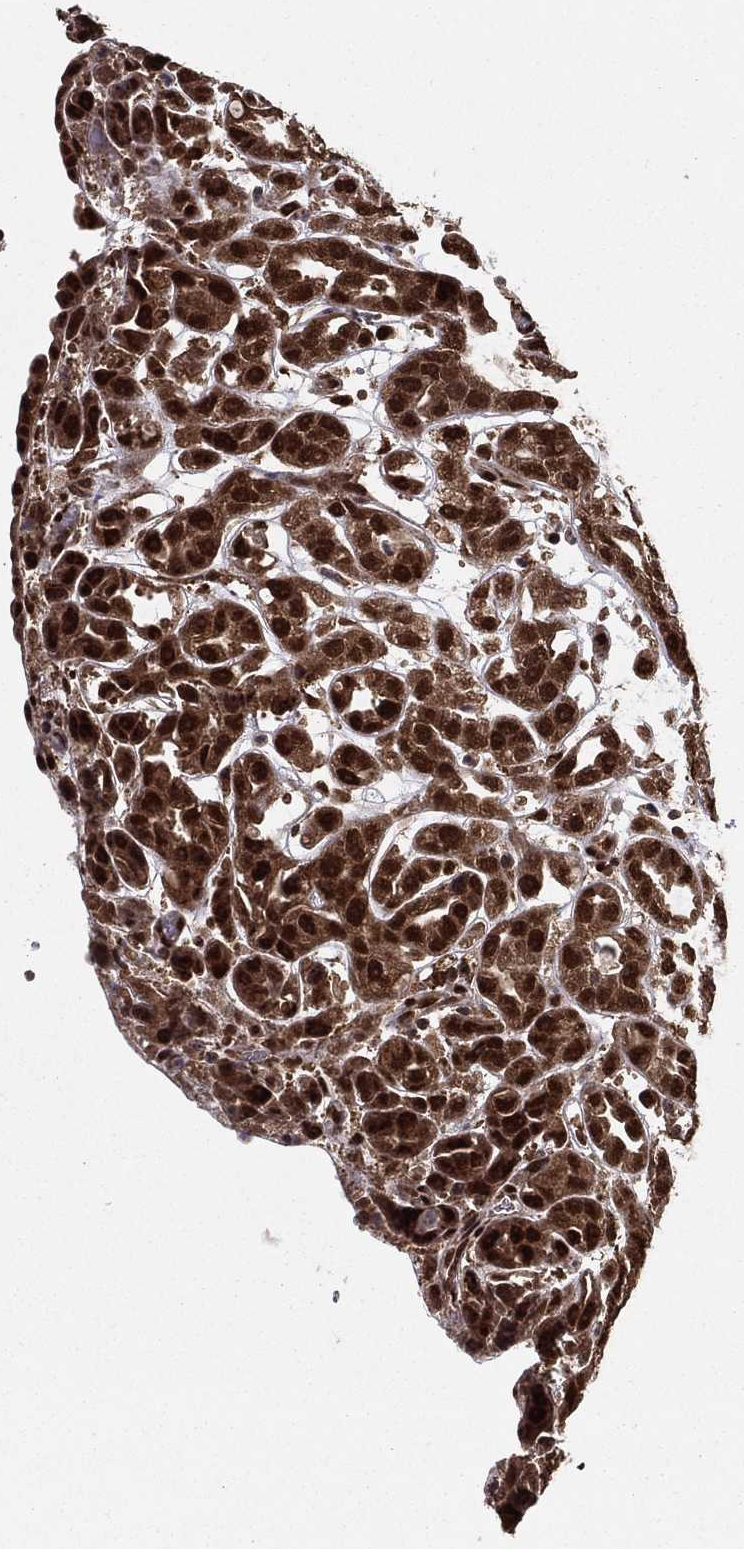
{"staining": {"intensity": "strong", "quantity": ">75%", "location": "cytoplasmic/membranous,nuclear"}, "tissue": "urothelial cancer", "cell_type": "Tumor cells", "image_type": "cancer", "snomed": [{"axis": "morphology", "description": "Urothelial carcinoma, High grade"}, {"axis": "topography", "description": "Urinary bladder"}], "caption": "Immunohistochemical staining of urothelial cancer reveals strong cytoplasmic/membranous and nuclear protein expression in approximately >75% of tumor cells. (brown staining indicates protein expression, while blue staining denotes nuclei).", "gene": "CARM1", "patient": {"sex": "female", "age": 41}}